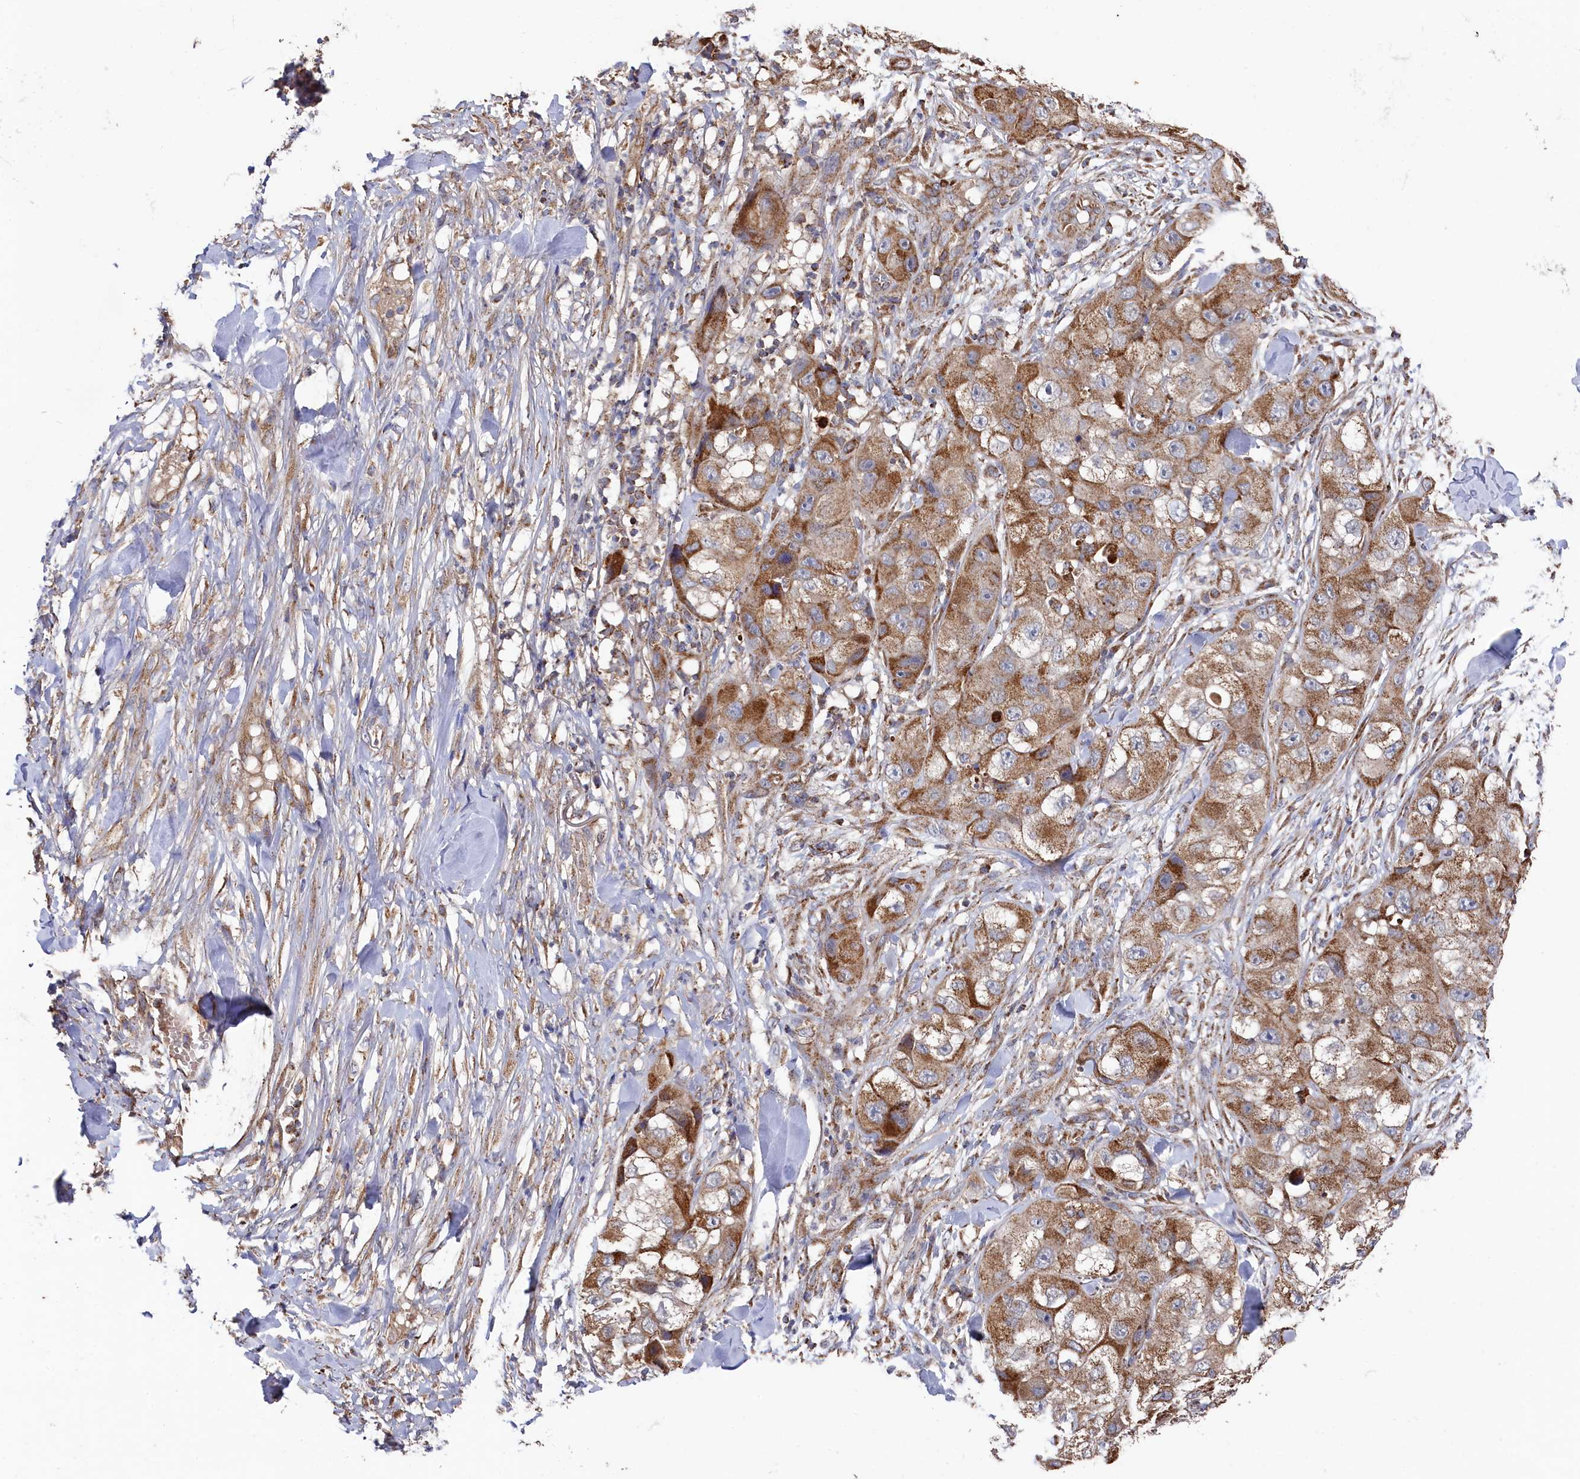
{"staining": {"intensity": "moderate", "quantity": ">75%", "location": "cytoplasmic/membranous"}, "tissue": "skin cancer", "cell_type": "Tumor cells", "image_type": "cancer", "snomed": [{"axis": "morphology", "description": "Squamous cell carcinoma, NOS"}, {"axis": "topography", "description": "Skin"}, {"axis": "topography", "description": "Subcutis"}], "caption": "A brown stain labels moderate cytoplasmic/membranous expression of a protein in human skin squamous cell carcinoma tumor cells.", "gene": "HAUS2", "patient": {"sex": "male", "age": 73}}